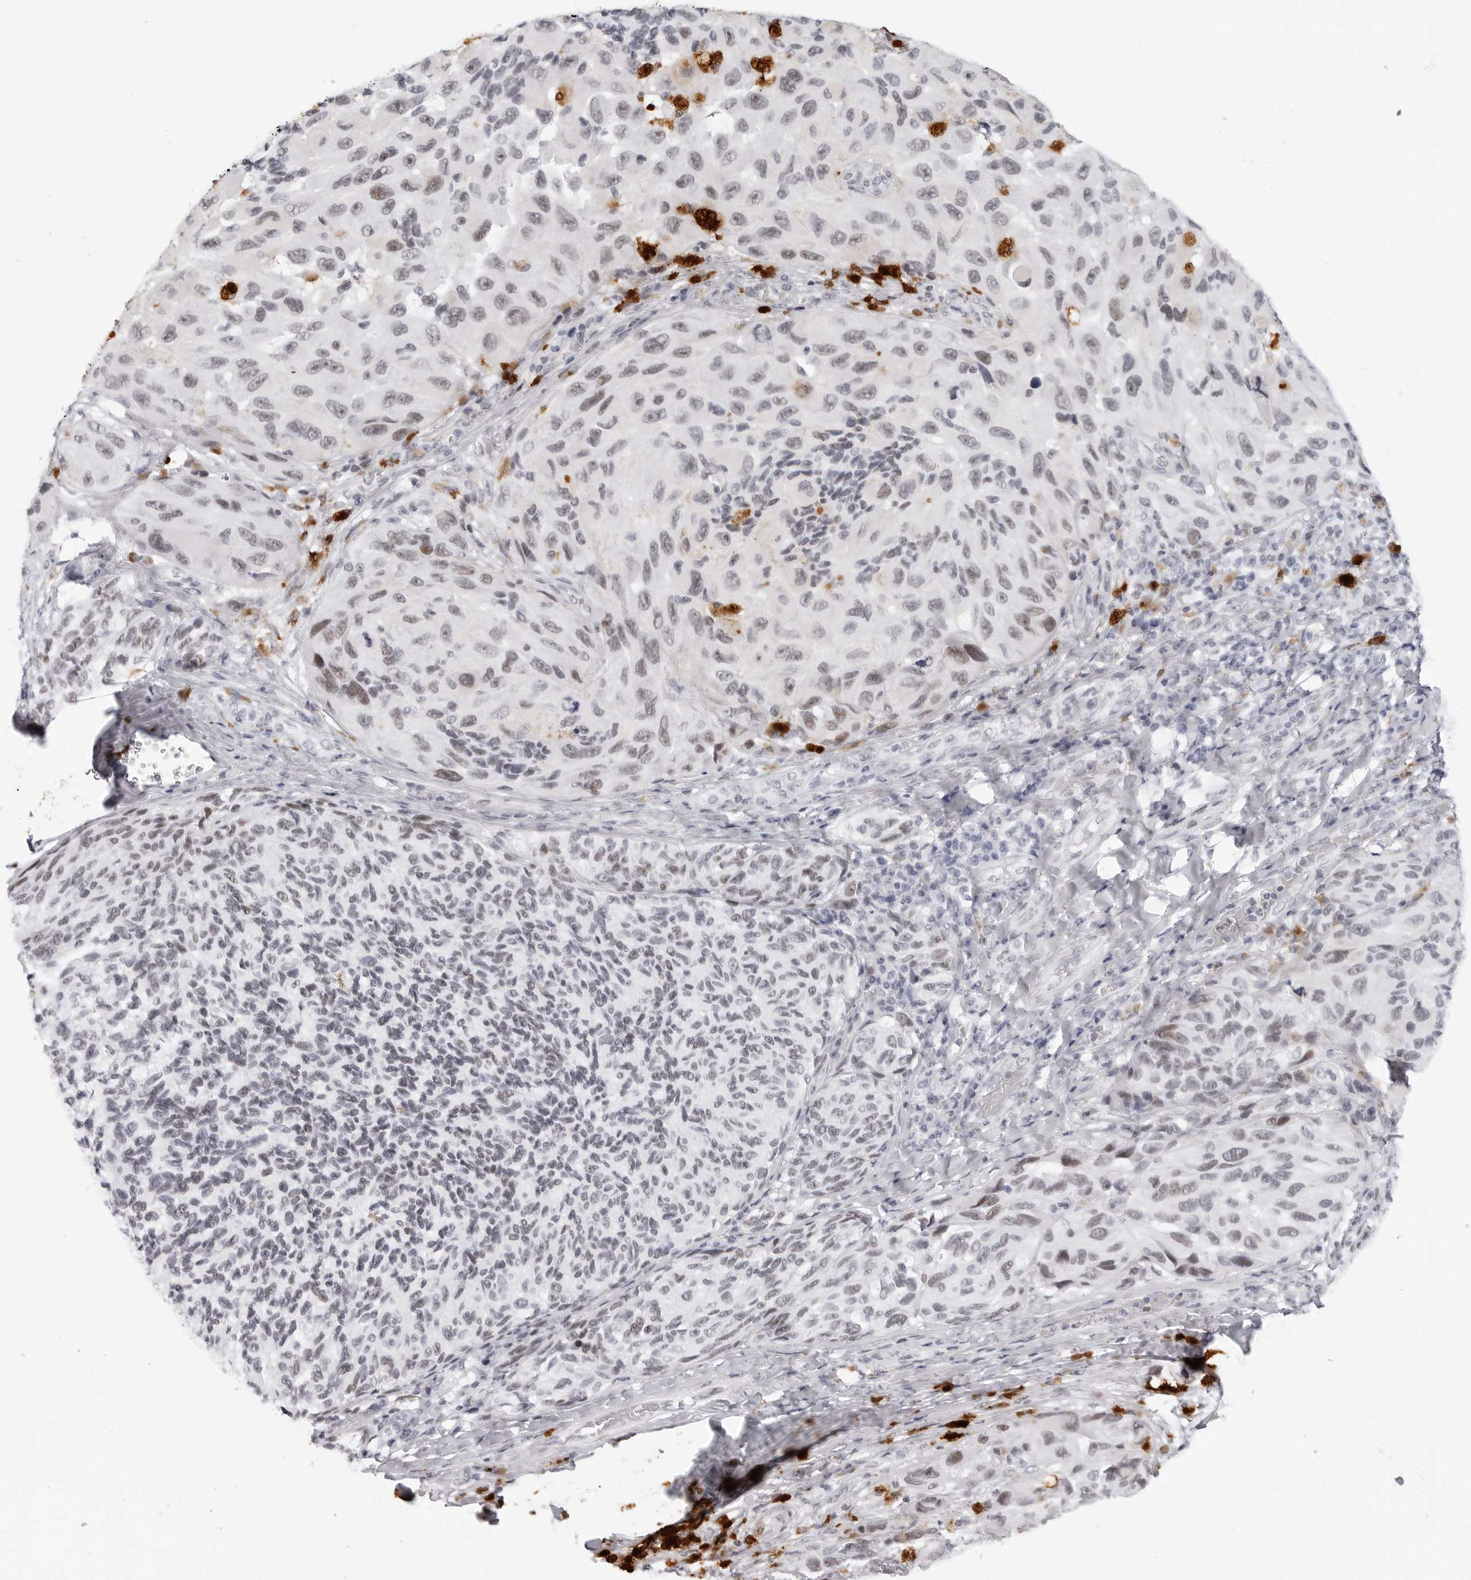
{"staining": {"intensity": "weak", "quantity": "<25%", "location": "nuclear"}, "tissue": "melanoma", "cell_type": "Tumor cells", "image_type": "cancer", "snomed": [{"axis": "morphology", "description": "Malignant melanoma, NOS"}, {"axis": "topography", "description": "Skin"}], "caption": "DAB (3,3'-diaminobenzidine) immunohistochemical staining of malignant melanoma reveals no significant expression in tumor cells.", "gene": "VEZF1", "patient": {"sex": "female", "age": 73}}